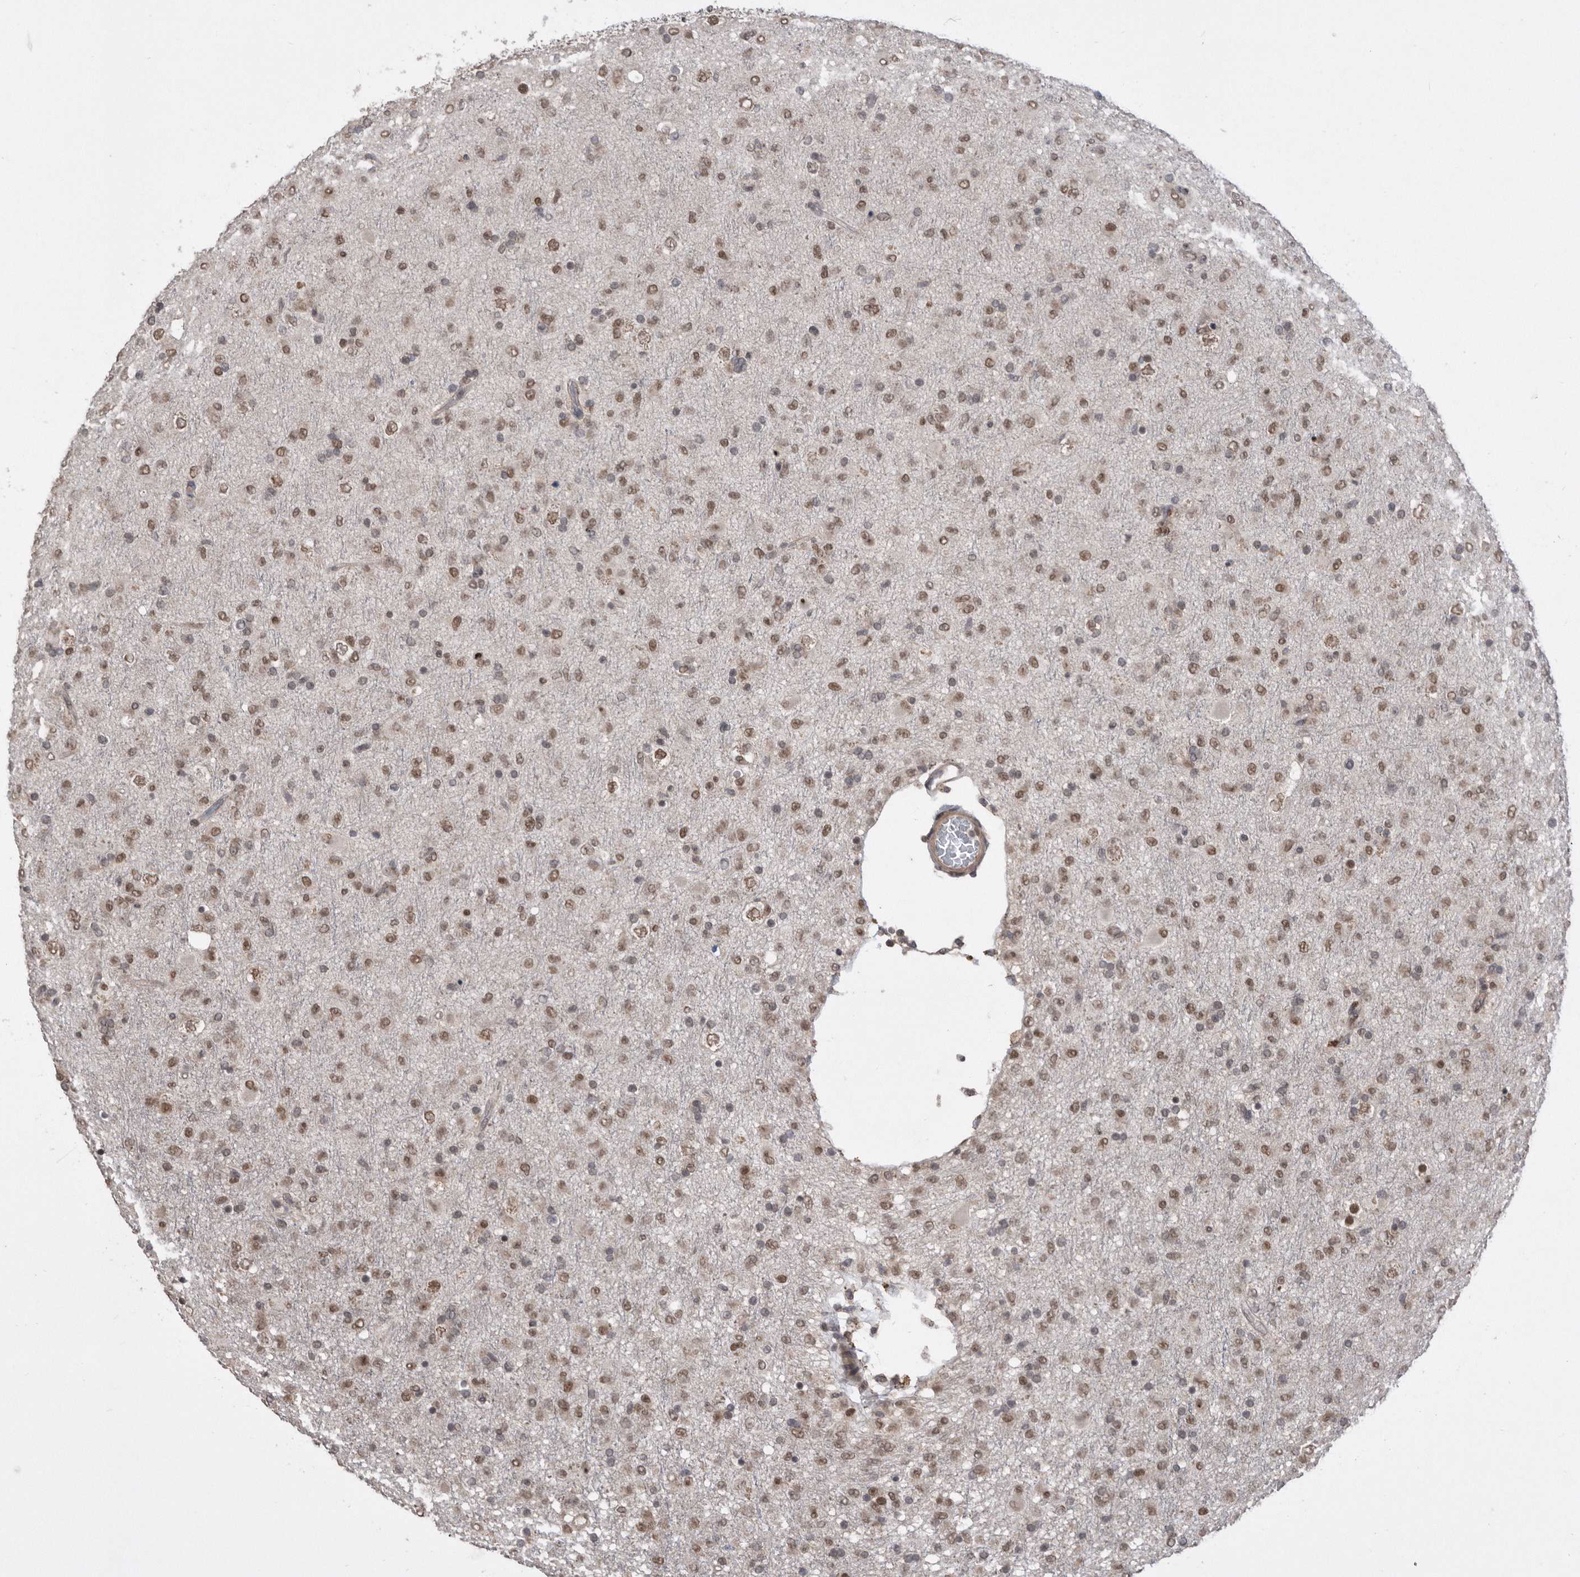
{"staining": {"intensity": "moderate", "quantity": ">75%", "location": "nuclear"}, "tissue": "glioma", "cell_type": "Tumor cells", "image_type": "cancer", "snomed": [{"axis": "morphology", "description": "Glioma, malignant, Low grade"}, {"axis": "topography", "description": "Brain"}], "caption": "The immunohistochemical stain highlights moderate nuclear positivity in tumor cells of glioma tissue. The staining was performed using DAB, with brown indicating positive protein expression. Nuclei are stained blue with hematoxylin.", "gene": "TDRD3", "patient": {"sex": "male", "age": 65}}